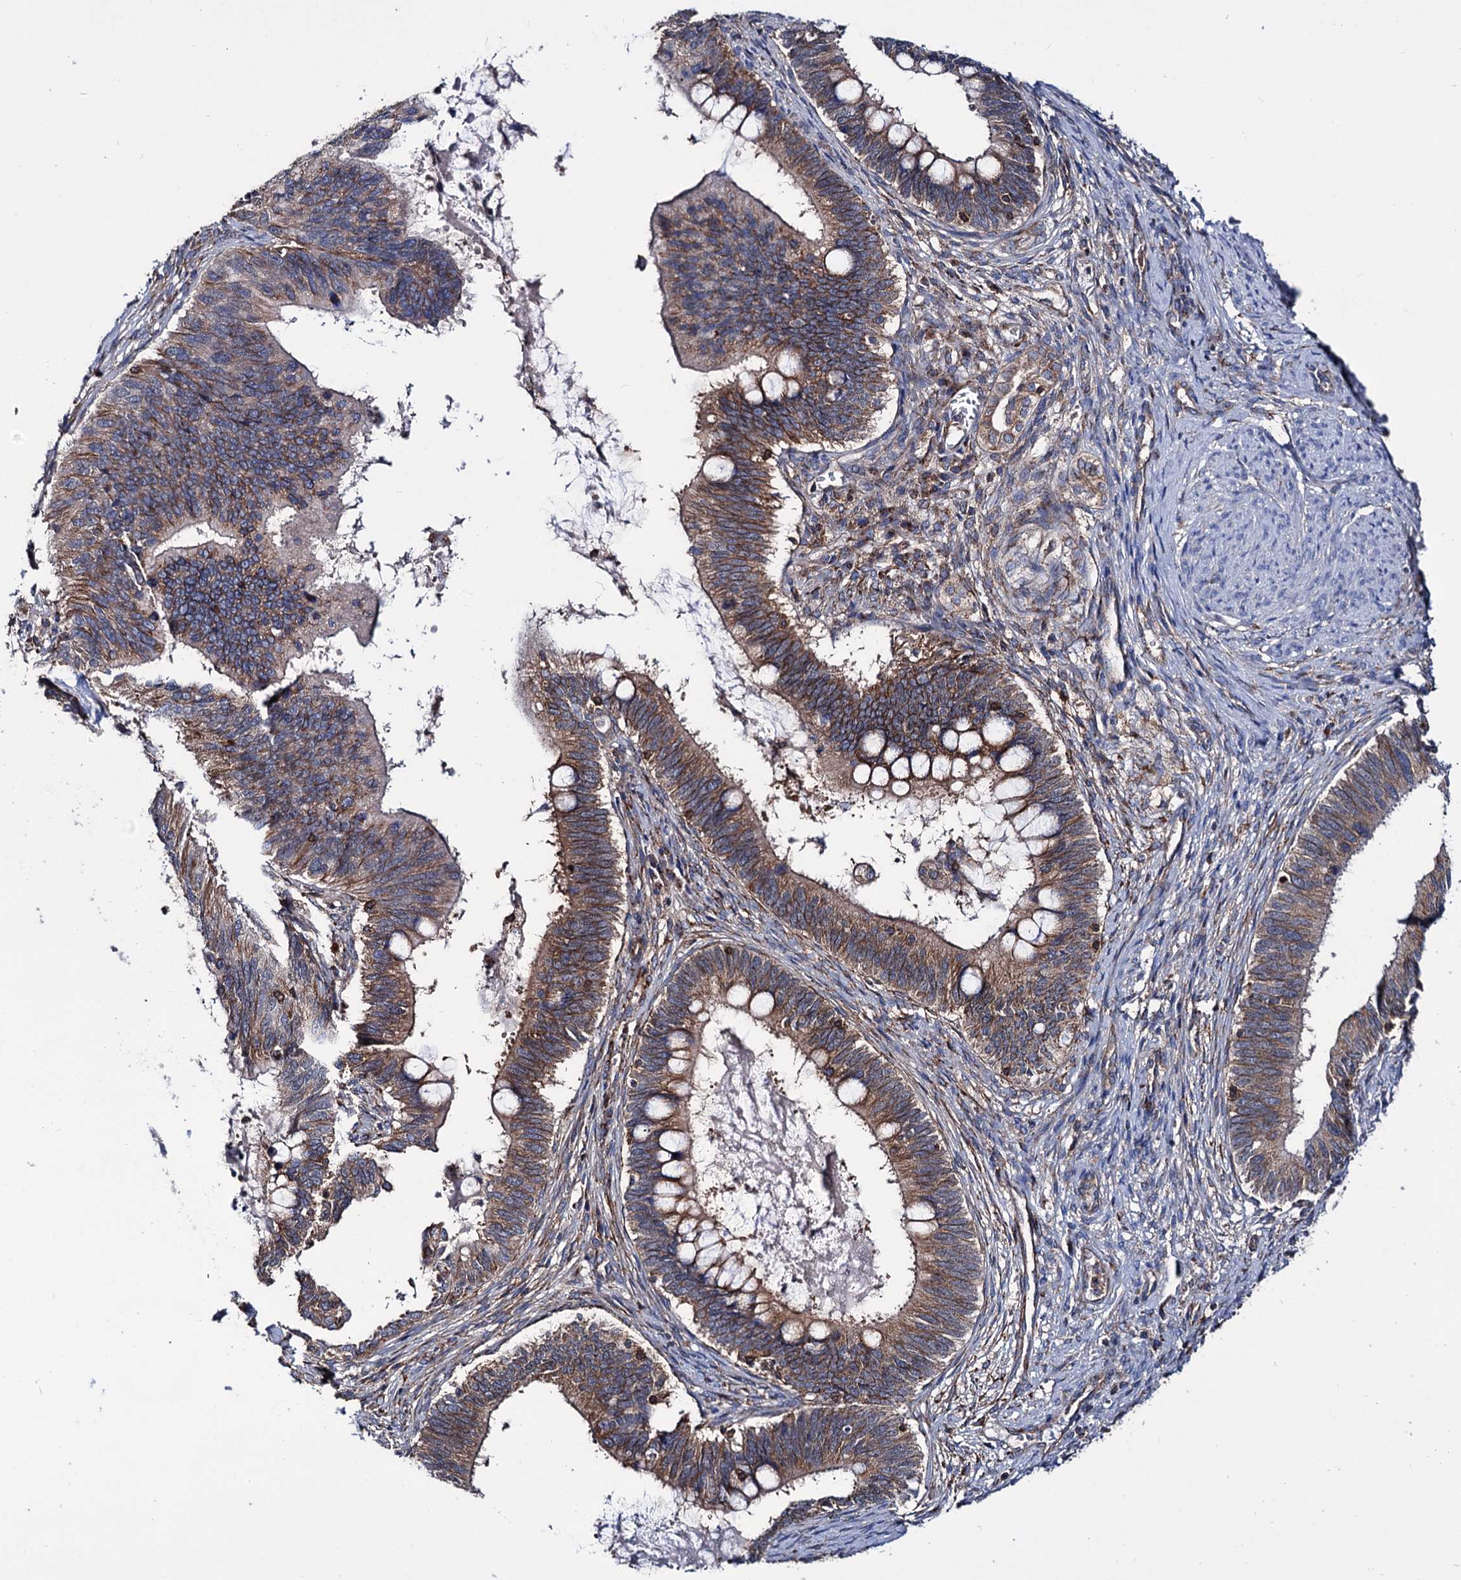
{"staining": {"intensity": "moderate", "quantity": ">75%", "location": "cytoplasmic/membranous"}, "tissue": "cervical cancer", "cell_type": "Tumor cells", "image_type": "cancer", "snomed": [{"axis": "morphology", "description": "Adenocarcinoma, NOS"}, {"axis": "topography", "description": "Cervix"}], "caption": "Brown immunohistochemical staining in cervical cancer exhibits moderate cytoplasmic/membranous expression in approximately >75% of tumor cells.", "gene": "DEF6", "patient": {"sex": "female", "age": 42}}